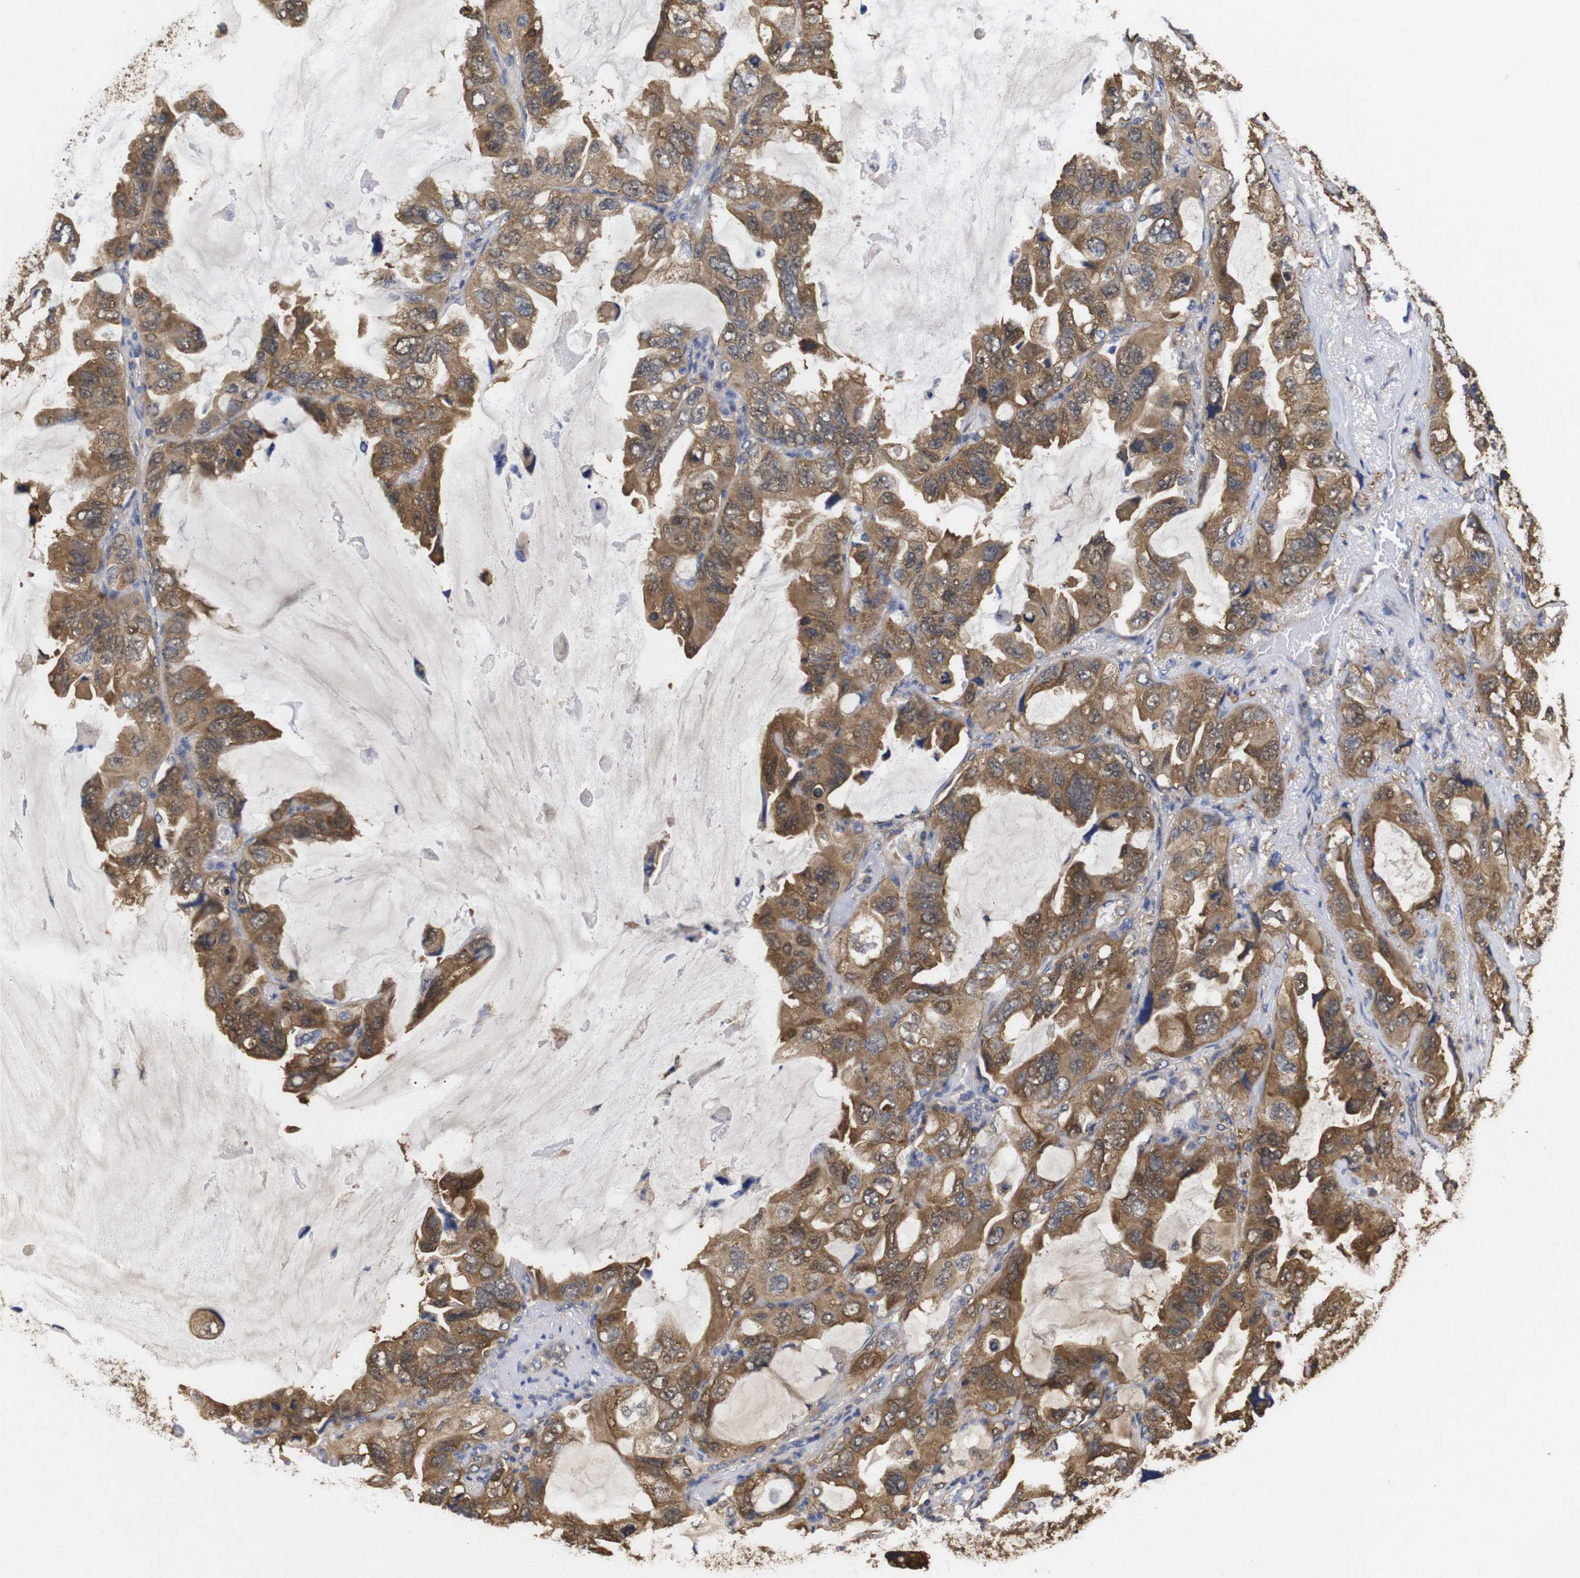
{"staining": {"intensity": "moderate", "quantity": ">75%", "location": "cytoplasmic/membranous"}, "tissue": "lung cancer", "cell_type": "Tumor cells", "image_type": "cancer", "snomed": [{"axis": "morphology", "description": "Squamous cell carcinoma, NOS"}, {"axis": "topography", "description": "Lung"}], "caption": "Immunohistochemistry (IHC) of lung squamous cell carcinoma reveals medium levels of moderate cytoplasmic/membranous staining in about >75% of tumor cells. The protein of interest is shown in brown color, while the nuclei are stained blue.", "gene": "LRRCC1", "patient": {"sex": "female", "age": 73}}